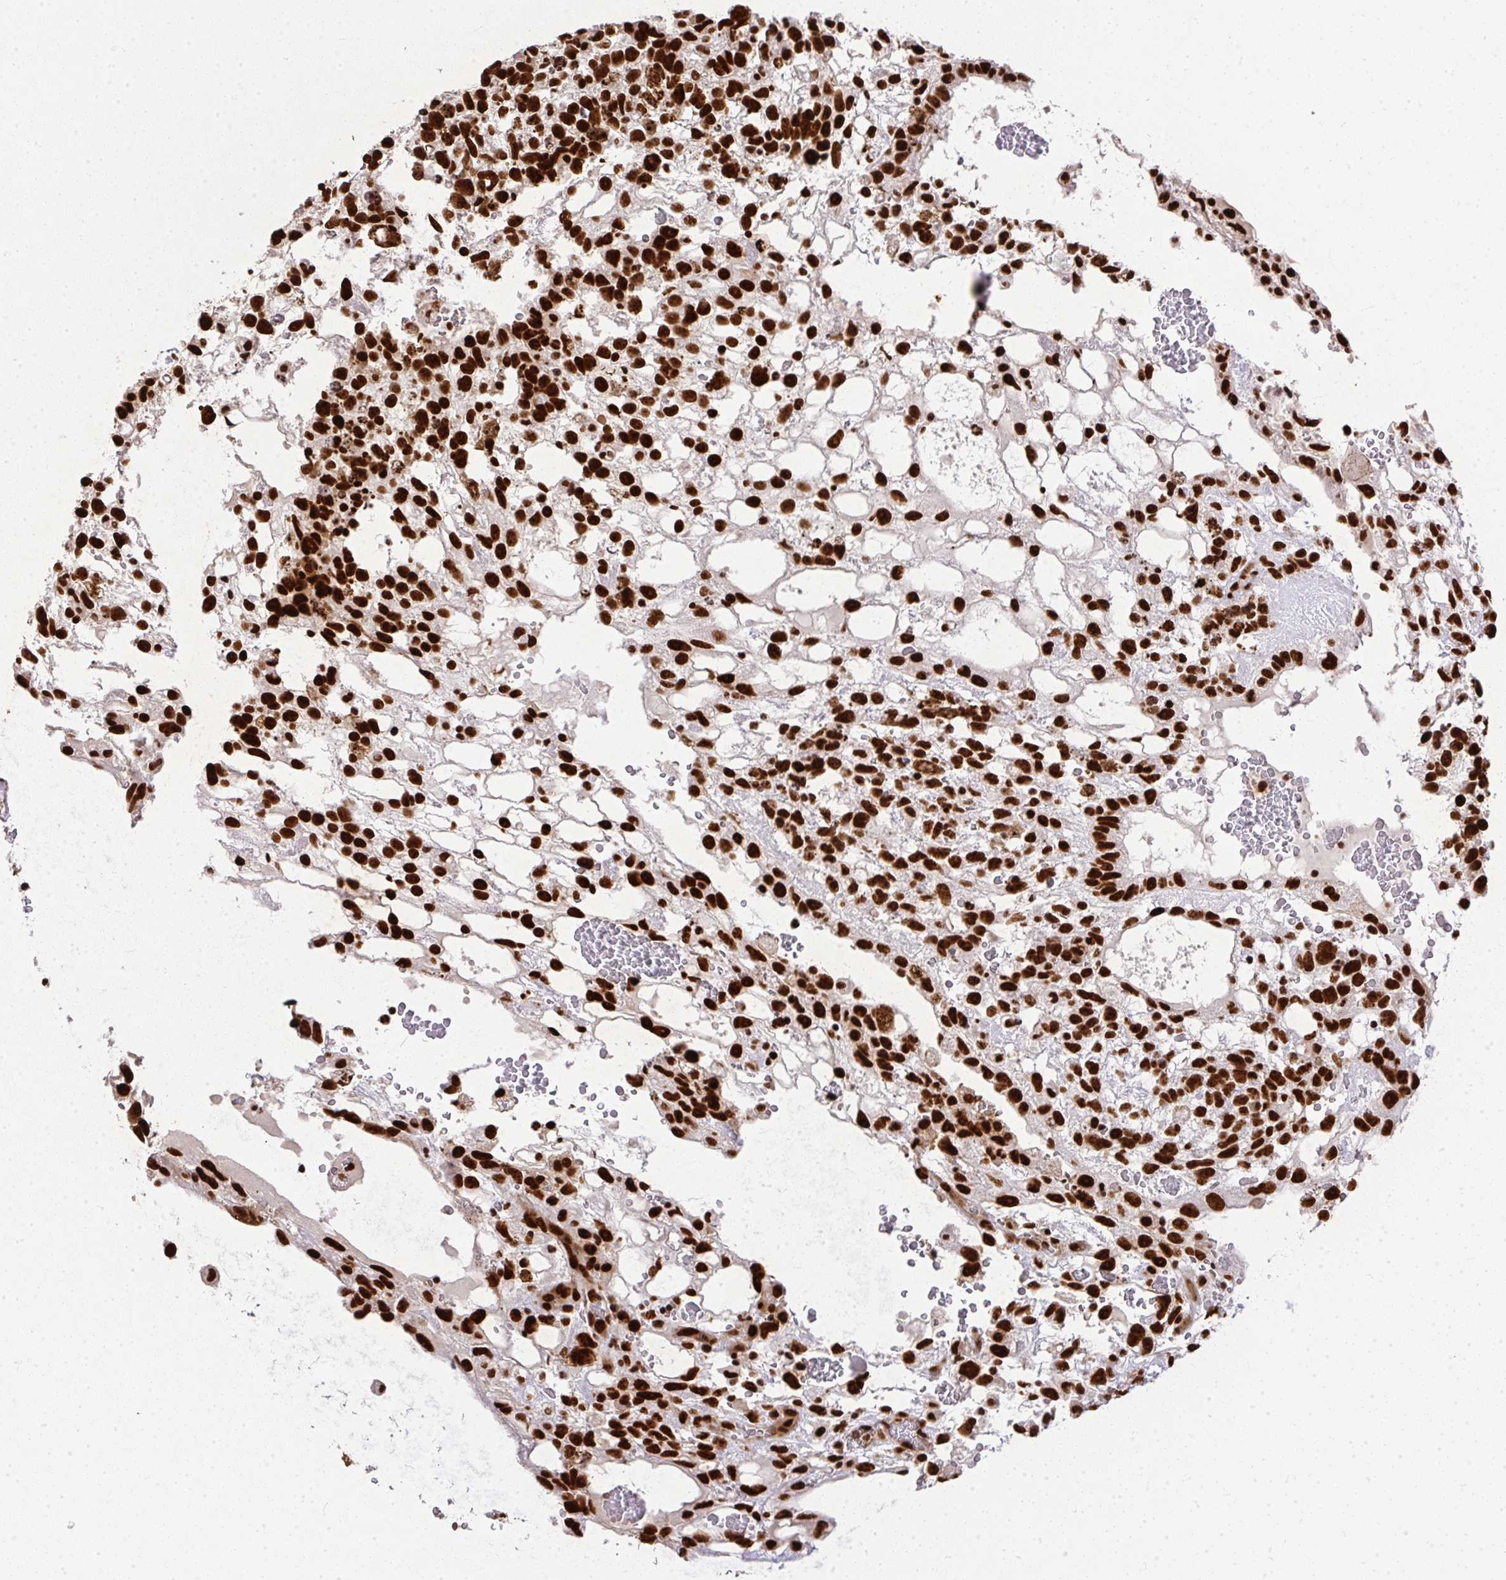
{"staining": {"intensity": "strong", "quantity": ">75%", "location": "nuclear"}, "tissue": "testis cancer", "cell_type": "Tumor cells", "image_type": "cancer", "snomed": [{"axis": "morphology", "description": "Normal tissue, NOS"}, {"axis": "morphology", "description": "Carcinoma, Embryonal, NOS"}, {"axis": "topography", "description": "Testis"}], "caption": "A high amount of strong nuclear staining is seen in approximately >75% of tumor cells in testis cancer tissue. (brown staining indicates protein expression, while blue staining denotes nuclei).", "gene": "U2AF1", "patient": {"sex": "male", "age": 32}}